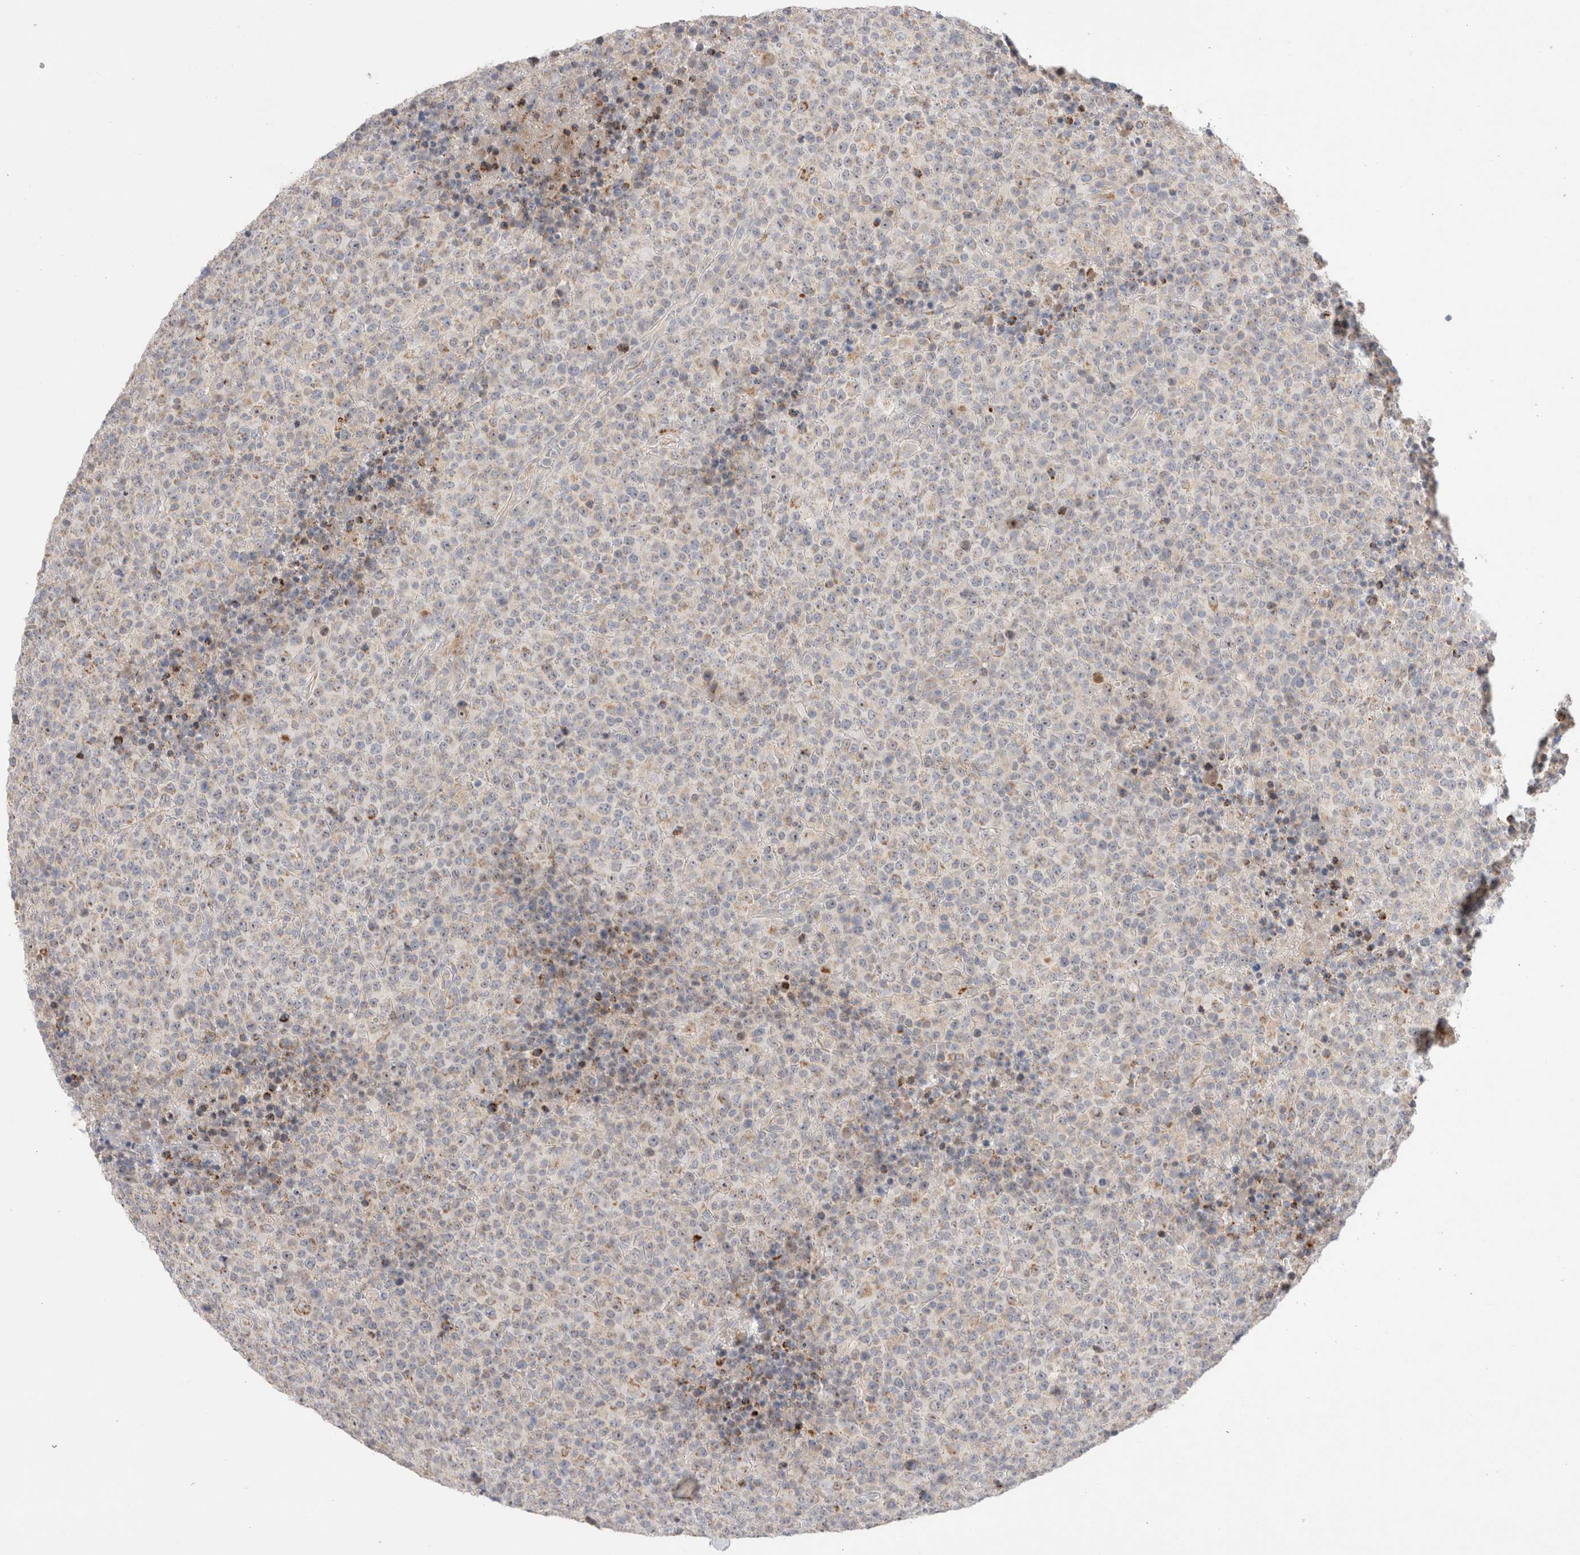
{"staining": {"intensity": "moderate", "quantity": "<25%", "location": "cytoplasmic/membranous,nuclear"}, "tissue": "lymphoma", "cell_type": "Tumor cells", "image_type": "cancer", "snomed": [{"axis": "morphology", "description": "Malignant lymphoma, non-Hodgkin's type, High grade"}, {"axis": "topography", "description": "Lymph node"}], "caption": "Lymphoma stained with a protein marker demonstrates moderate staining in tumor cells.", "gene": "CHADL", "patient": {"sex": "male", "age": 13}}